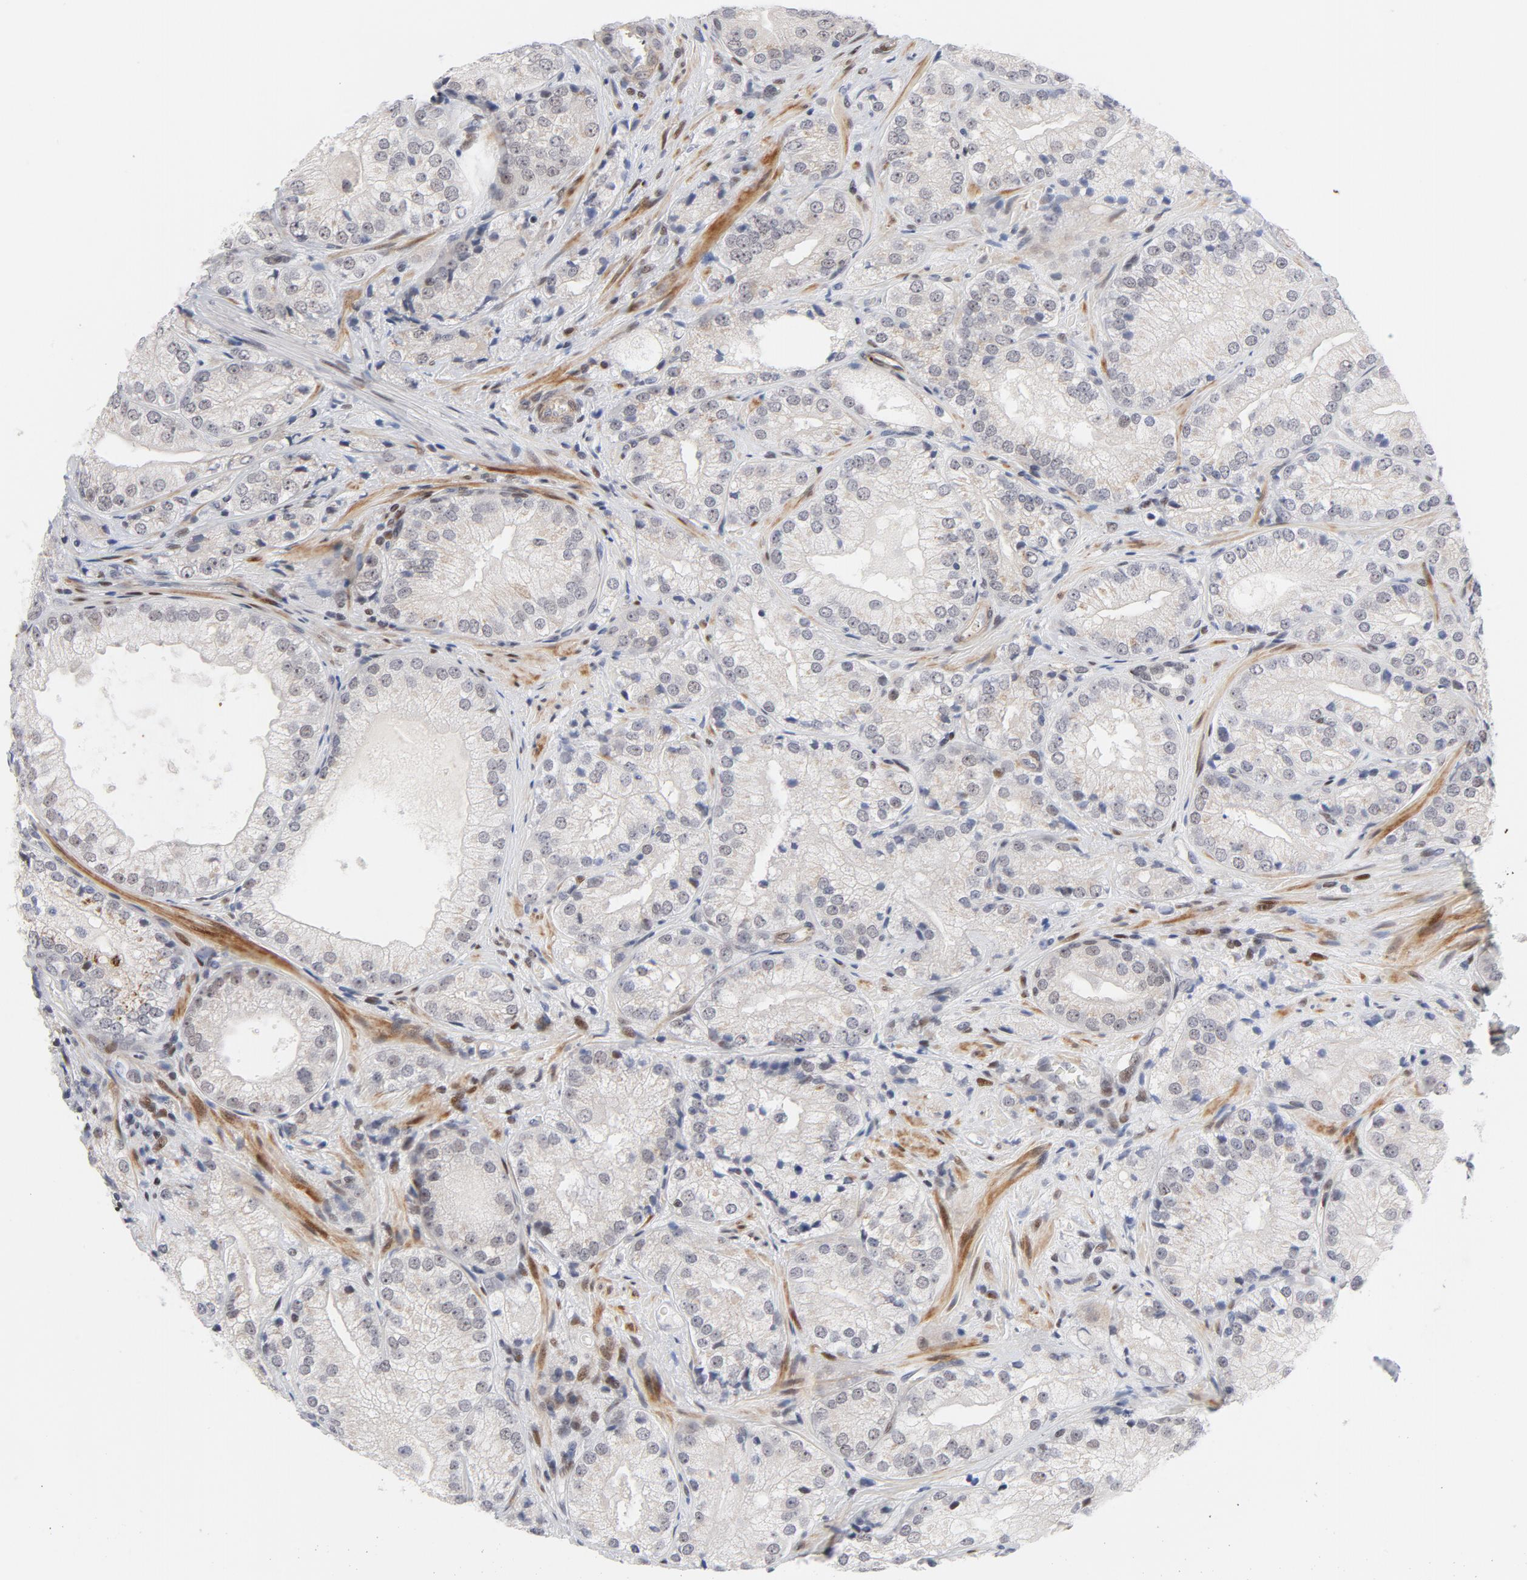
{"staining": {"intensity": "weak", "quantity": "<25%", "location": "nuclear"}, "tissue": "prostate cancer", "cell_type": "Tumor cells", "image_type": "cancer", "snomed": [{"axis": "morphology", "description": "Adenocarcinoma, Low grade"}, {"axis": "topography", "description": "Prostate"}], "caption": "IHC histopathology image of neoplastic tissue: prostate adenocarcinoma (low-grade) stained with DAB (3,3'-diaminobenzidine) shows no significant protein expression in tumor cells.", "gene": "NFIC", "patient": {"sex": "male", "age": 60}}